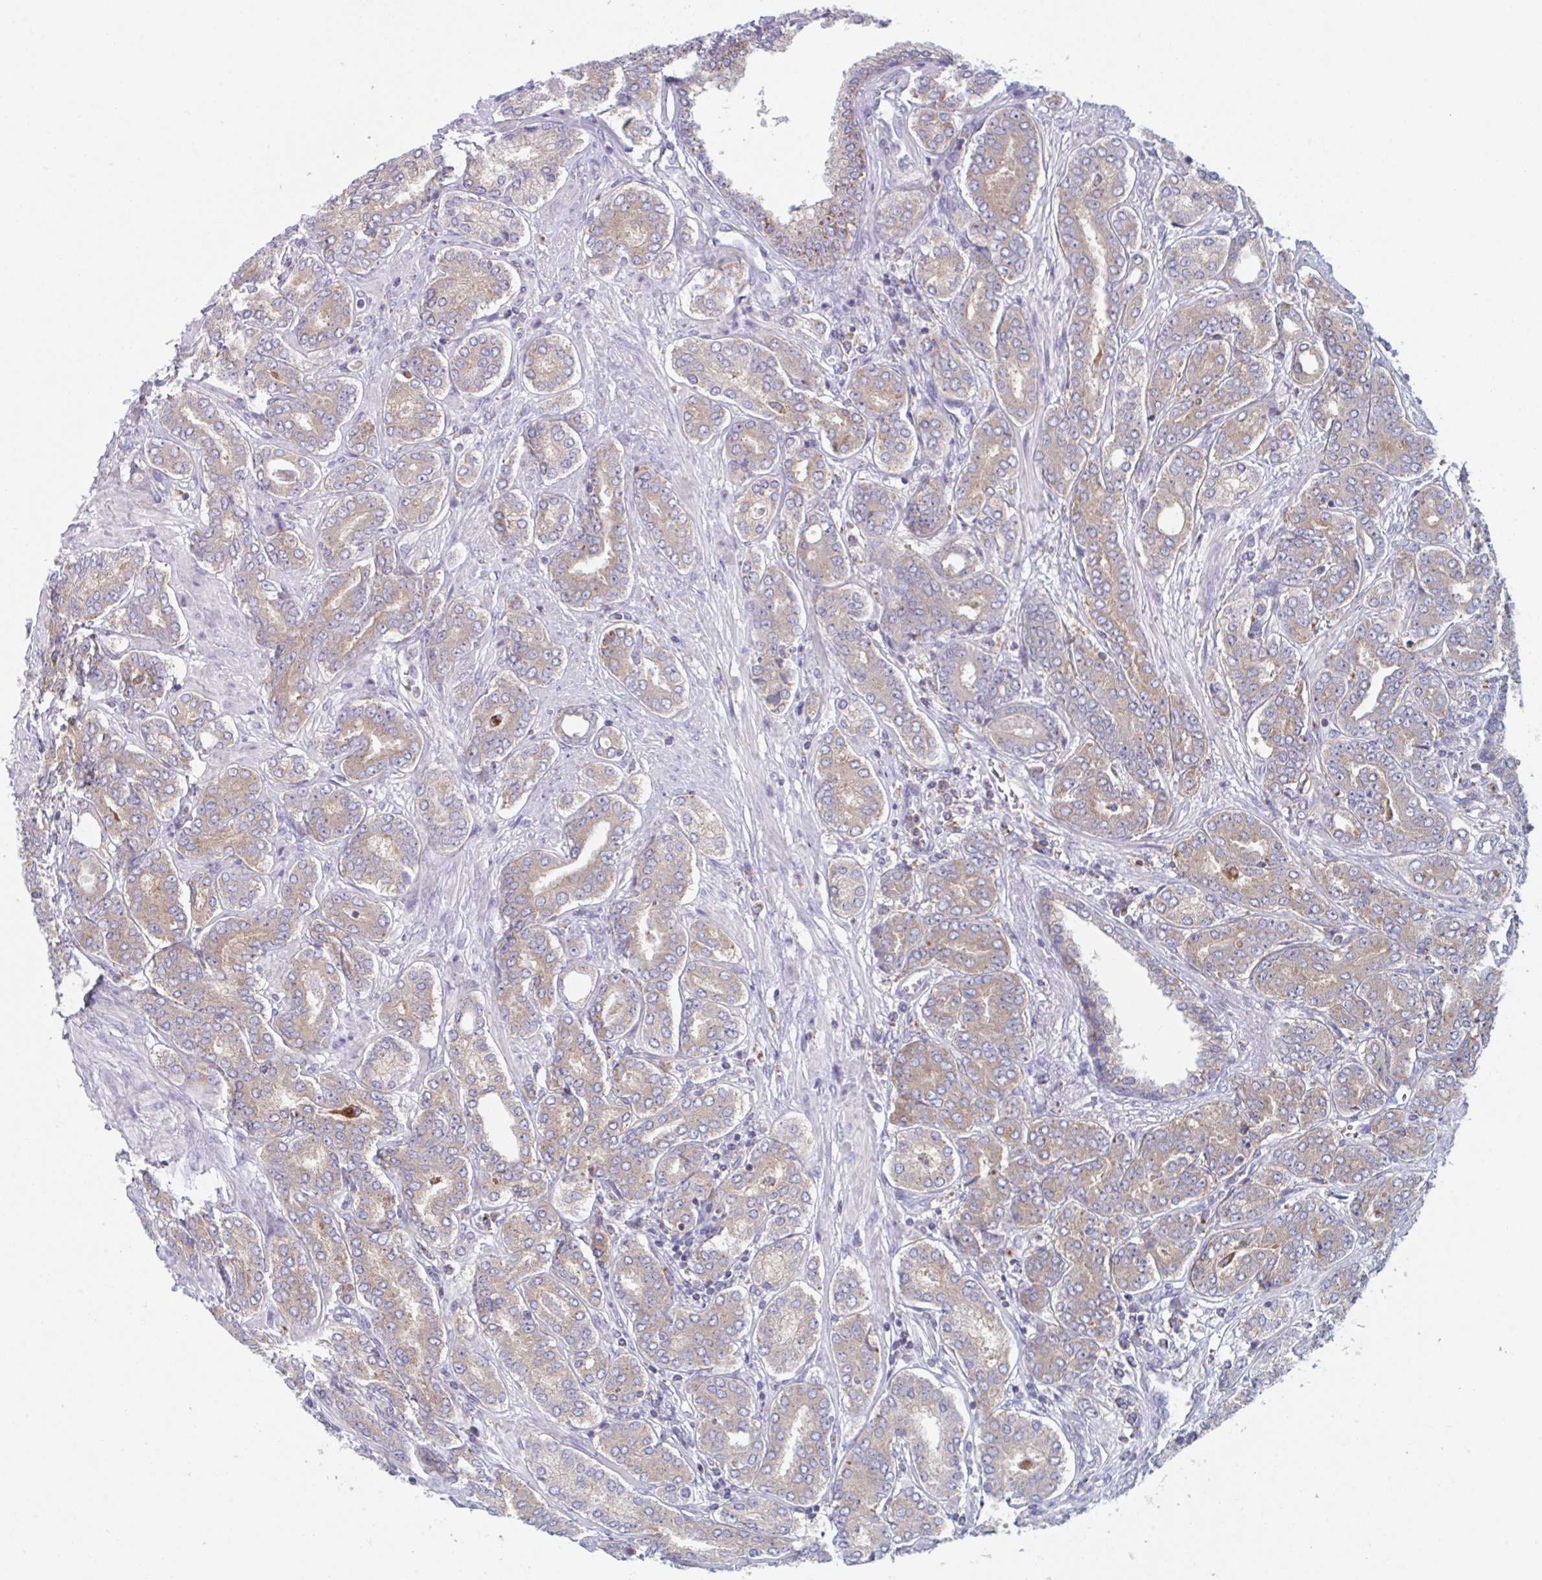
{"staining": {"intensity": "weak", "quantity": ">75%", "location": "cytoplasmic/membranous"}, "tissue": "prostate cancer", "cell_type": "Tumor cells", "image_type": "cancer", "snomed": [{"axis": "morphology", "description": "Adenocarcinoma, High grade"}, {"axis": "topography", "description": "Prostate"}], "caption": "Protein analysis of adenocarcinoma (high-grade) (prostate) tissue demonstrates weak cytoplasmic/membranous positivity in approximately >75% of tumor cells.", "gene": "NIPSNAP1", "patient": {"sex": "male", "age": 72}}